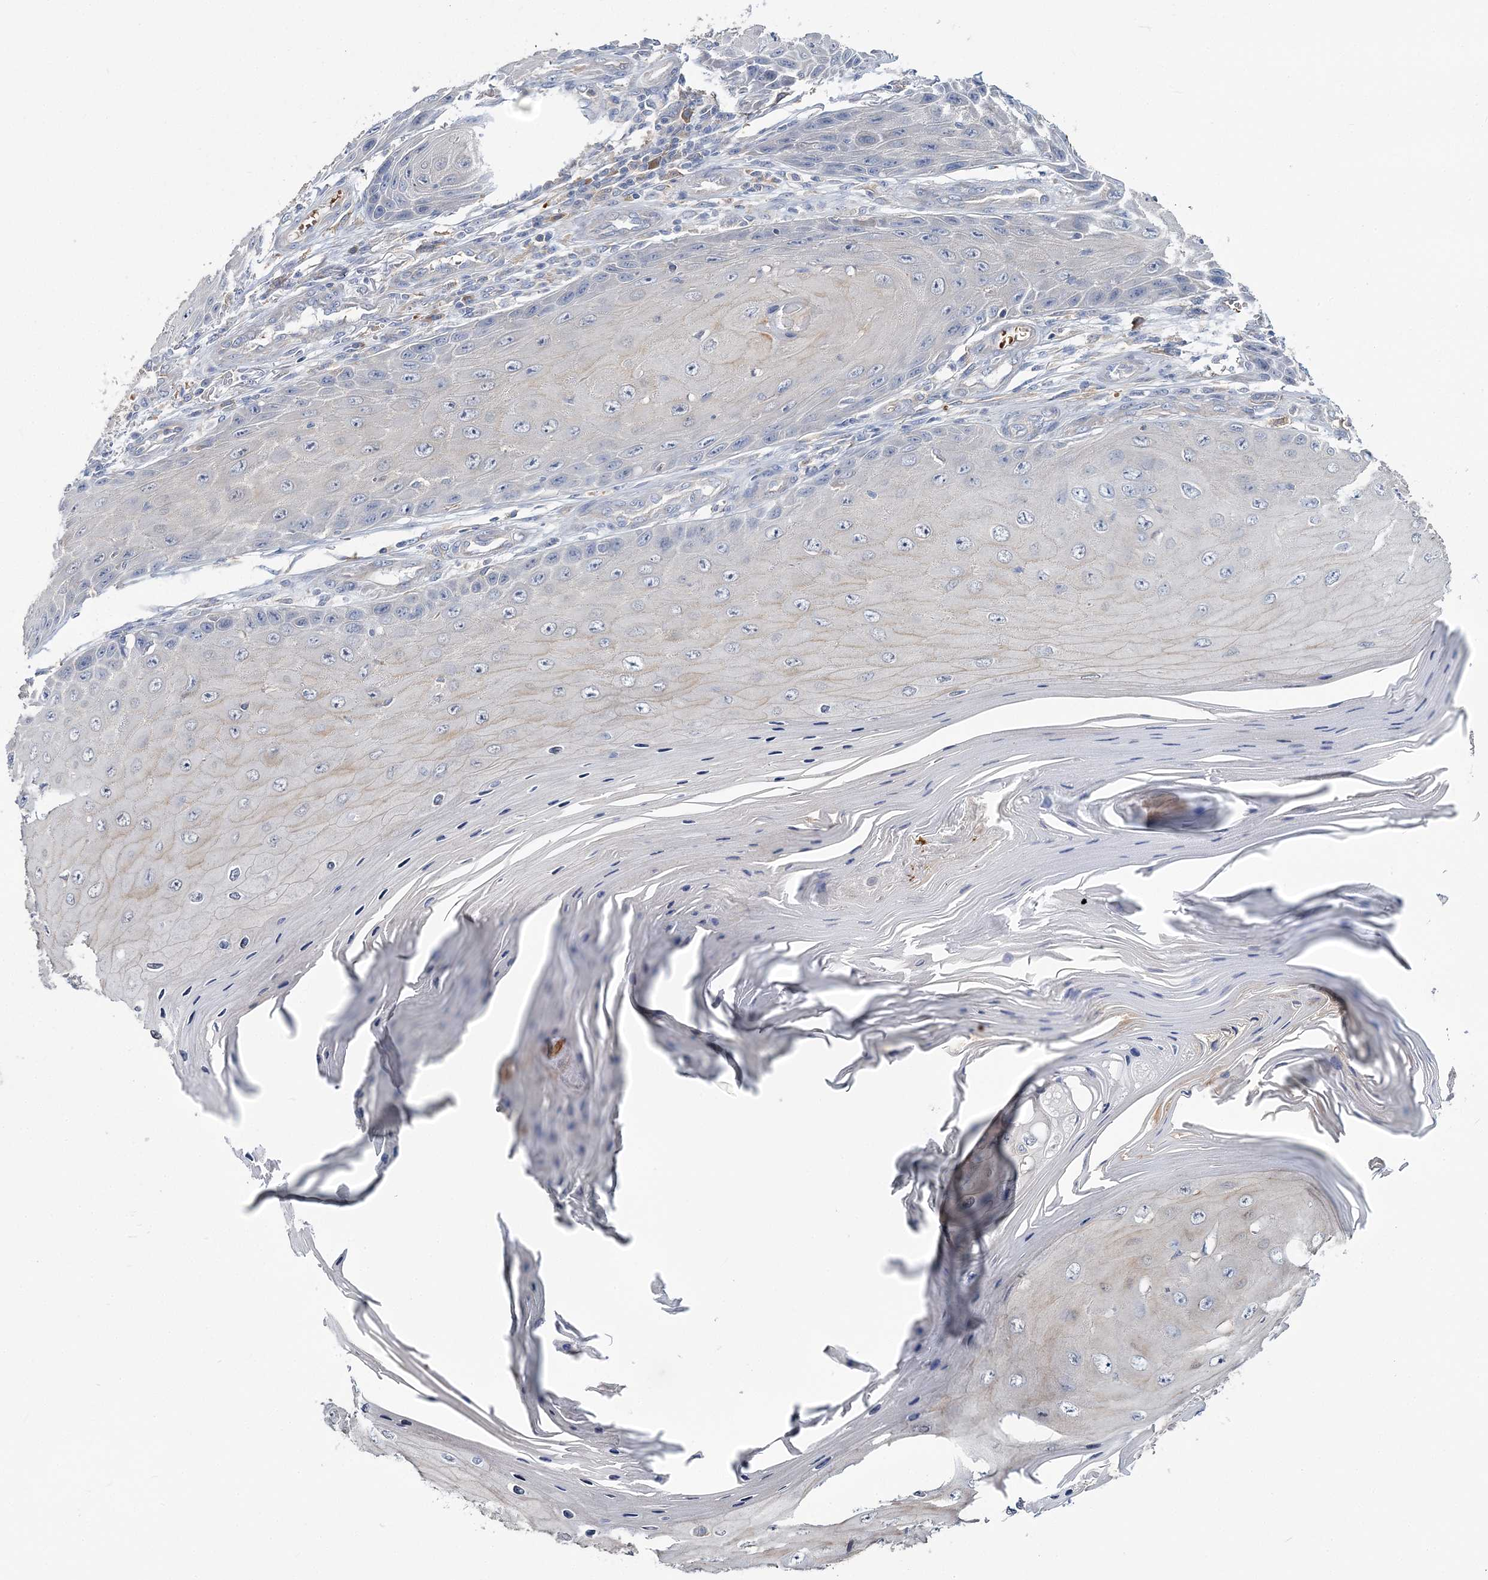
{"staining": {"intensity": "negative", "quantity": "none", "location": "none"}, "tissue": "skin cancer", "cell_type": "Tumor cells", "image_type": "cancer", "snomed": [{"axis": "morphology", "description": "Squamous cell carcinoma, NOS"}, {"axis": "topography", "description": "Skin"}], "caption": "Skin squamous cell carcinoma was stained to show a protein in brown. There is no significant expression in tumor cells. Nuclei are stained in blue.", "gene": "ATP11B", "patient": {"sex": "female", "age": 73}}